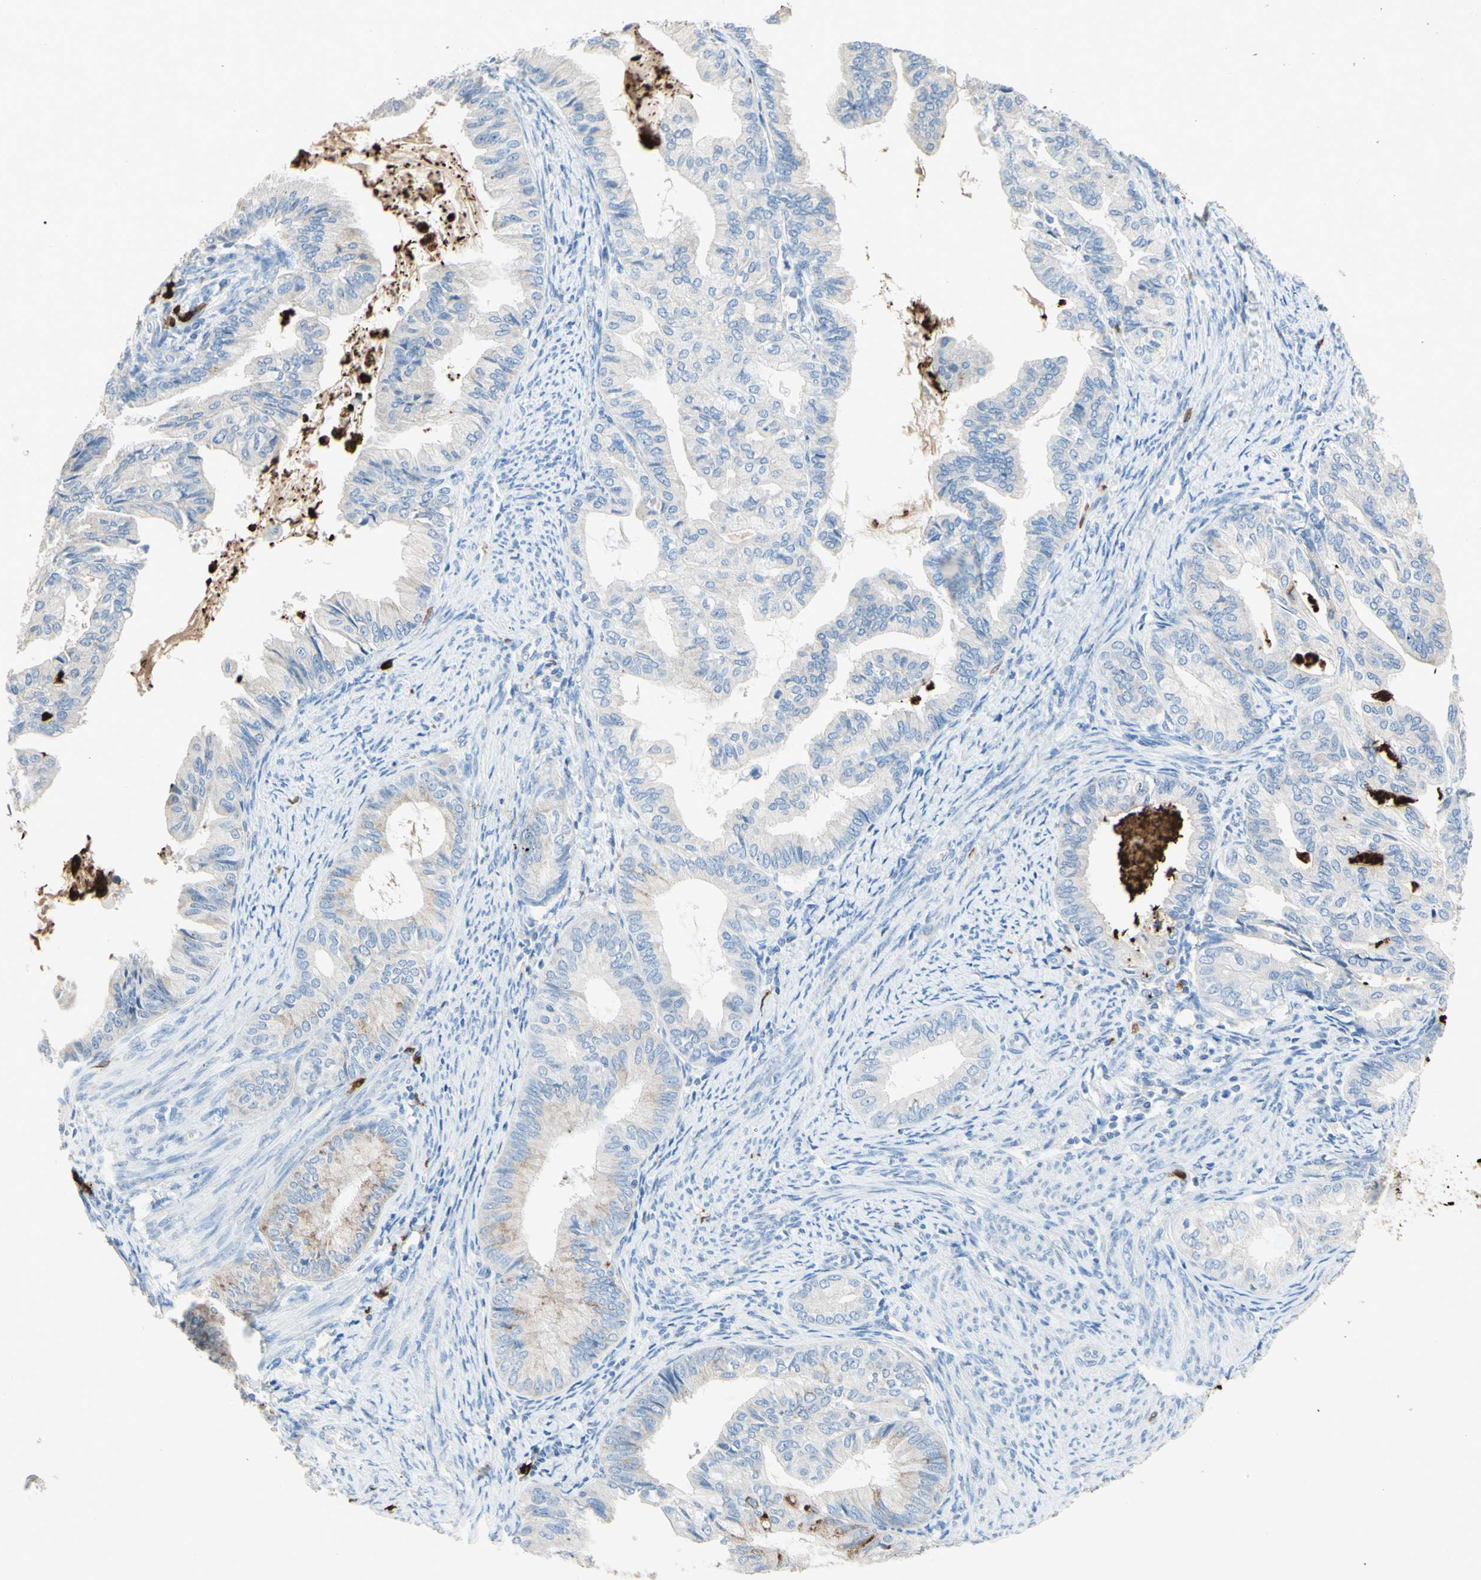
{"staining": {"intensity": "negative", "quantity": "none", "location": "none"}, "tissue": "endometrial cancer", "cell_type": "Tumor cells", "image_type": "cancer", "snomed": [{"axis": "morphology", "description": "Adenocarcinoma, NOS"}, {"axis": "topography", "description": "Endometrium"}], "caption": "Immunohistochemistry (IHC) micrograph of neoplastic tissue: endometrial adenocarcinoma stained with DAB exhibits no significant protein staining in tumor cells.", "gene": "NFKBIZ", "patient": {"sex": "female", "age": 86}}